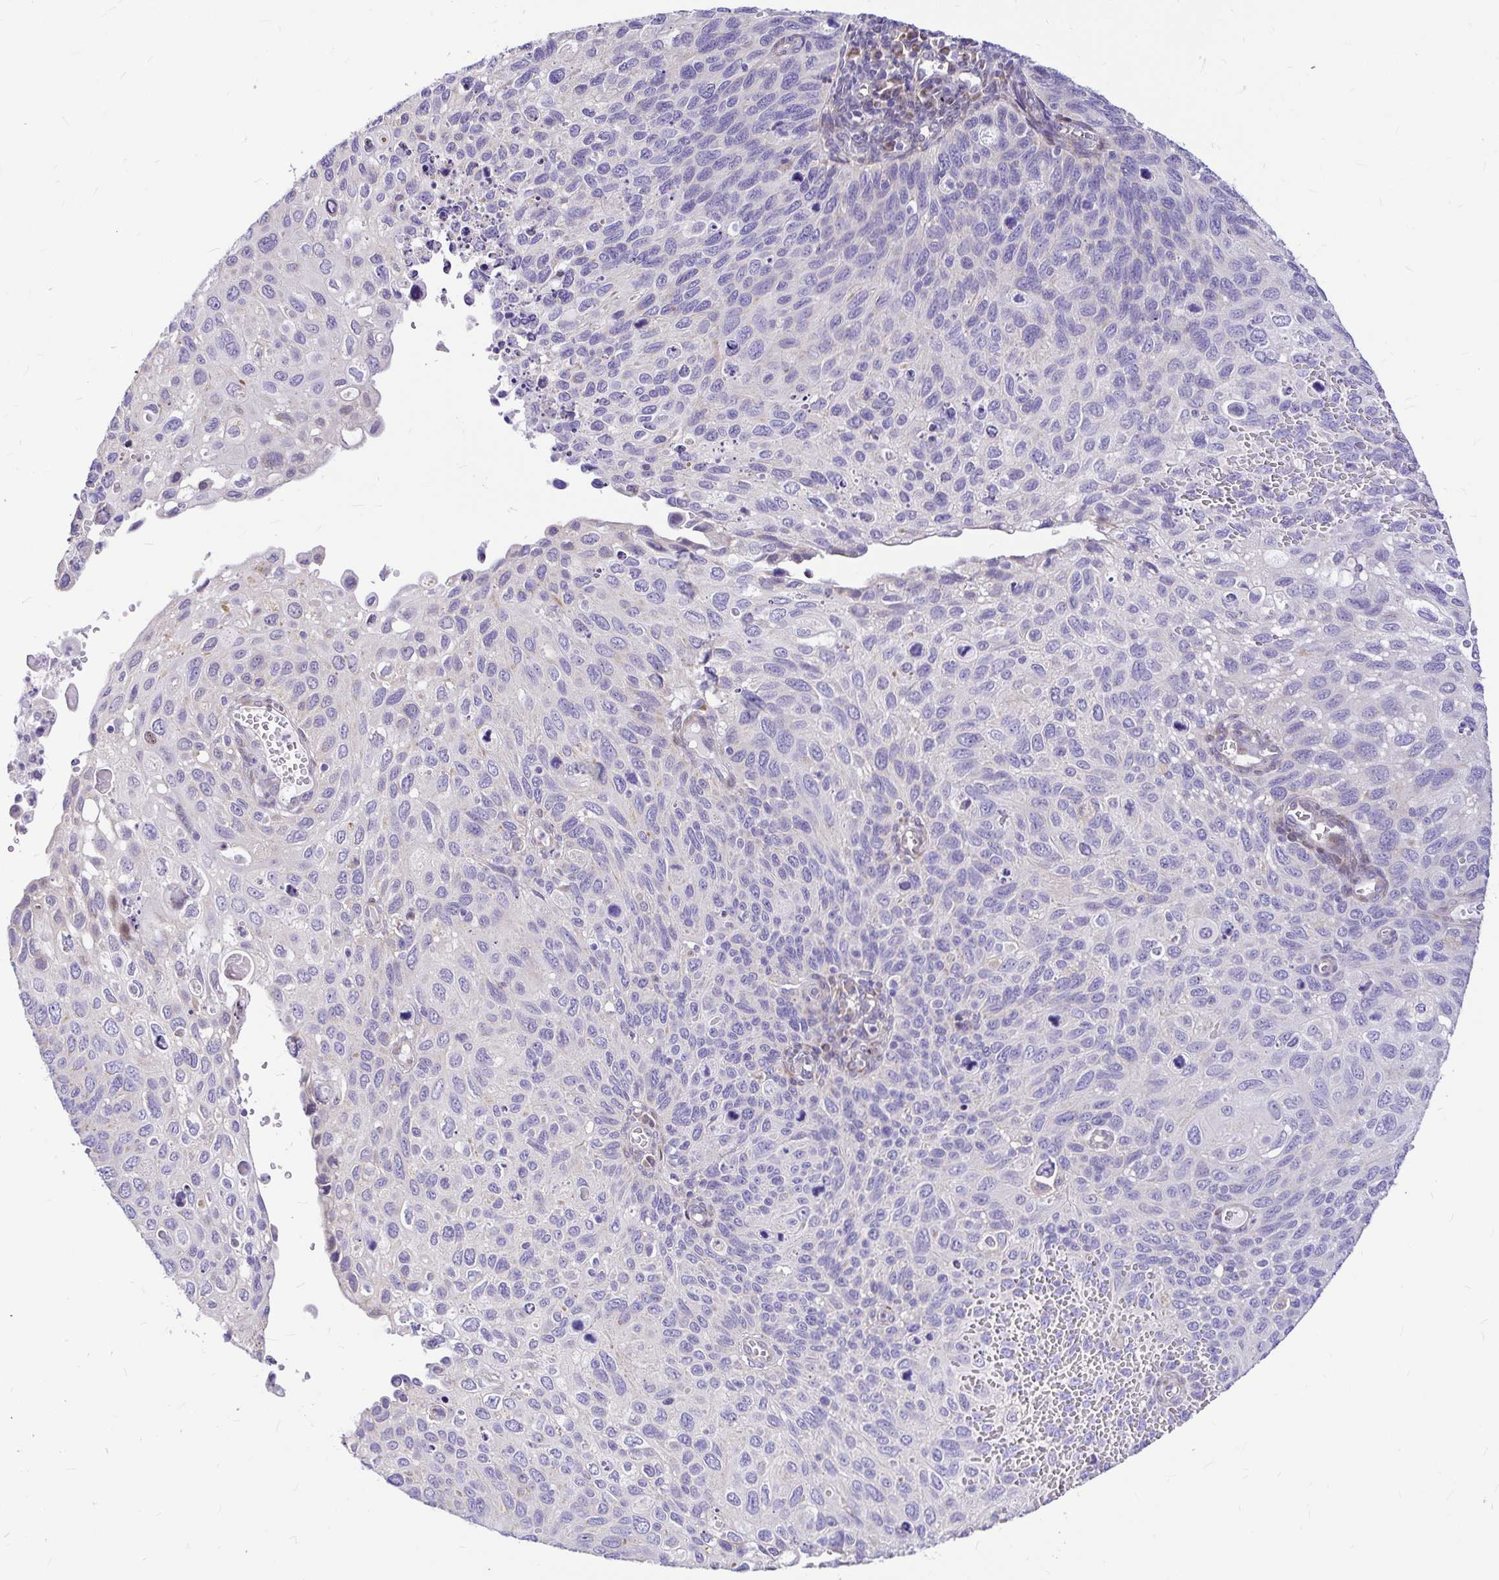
{"staining": {"intensity": "negative", "quantity": "none", "location": "none"}, "tissue": "cervical cancer", "cell_type": "Tumor cells", "image_type": "cancer", "snomed": [{"axis": "morphology", "description": "Squamous cell carcinoma, NOS"}, {"axis": "topography", "description": "Cervix"}], "caption": "Human cervical cancer stained for a protein using immunohistochemistry (IHC) displays no expression in tumor cells.", "gene": "GABBR2", "patient": {"sex": "female", "age": 70}}